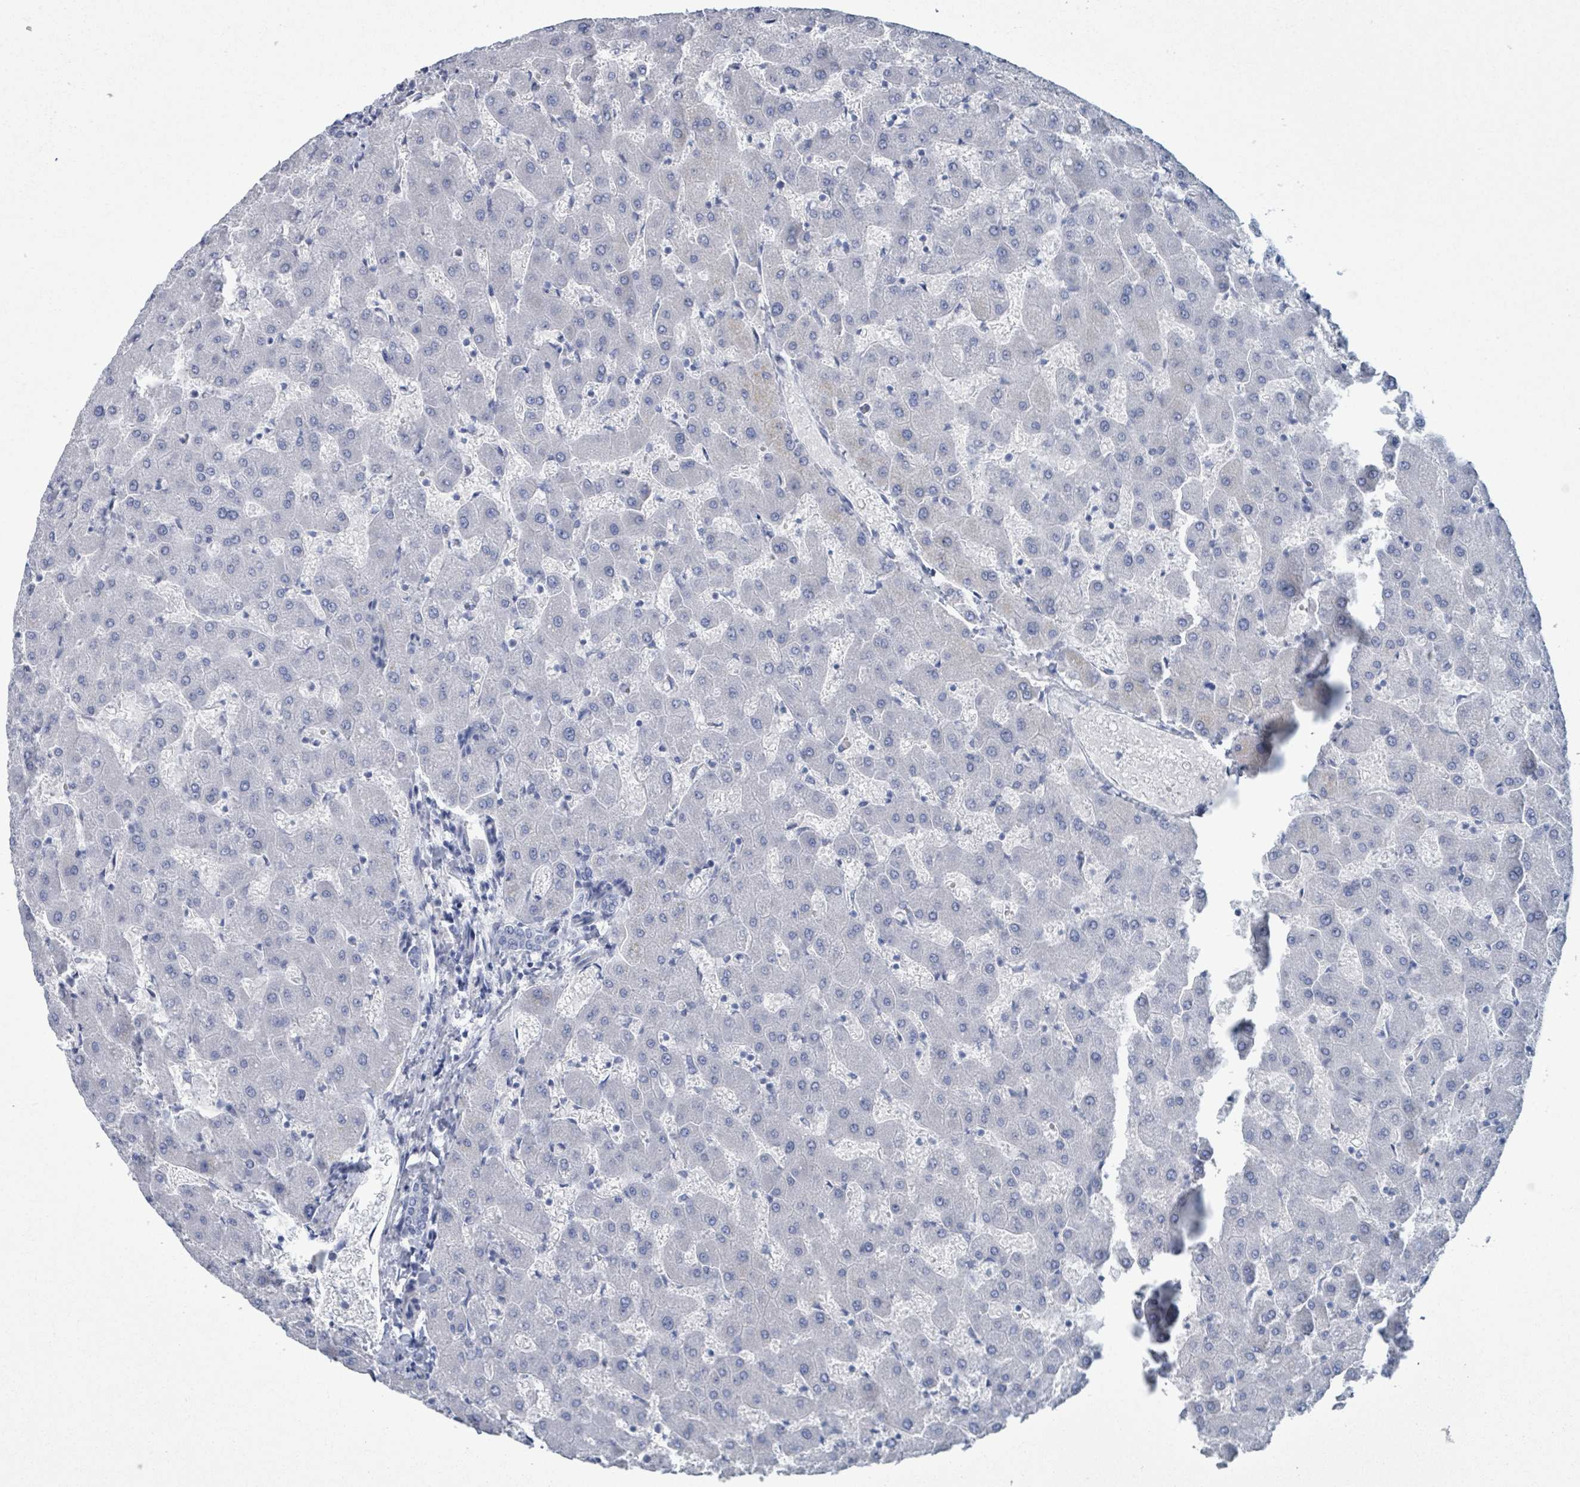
{"staining": {"intensity": "negative", "quantity": "none", "location": "none"}, "tissue": "liver", "cell_type": "Cholangiocytes", "image_type": "normal", "snomed": [{"axis": "morphology", "description": "Normal tissue, NOS"}, {"axis": "topography", "description": "Liver"}], "caption": "A photomicrograph of human liver is negative for staining in cholangiocytes. Brightfield microscopy of immunohistochemistry (IHC) stained with DAB (brown) and hematoxylin (blue), captured at high magnification.", "gene": "CT45A10", "patient": {"sex": "female", "age": 63}}